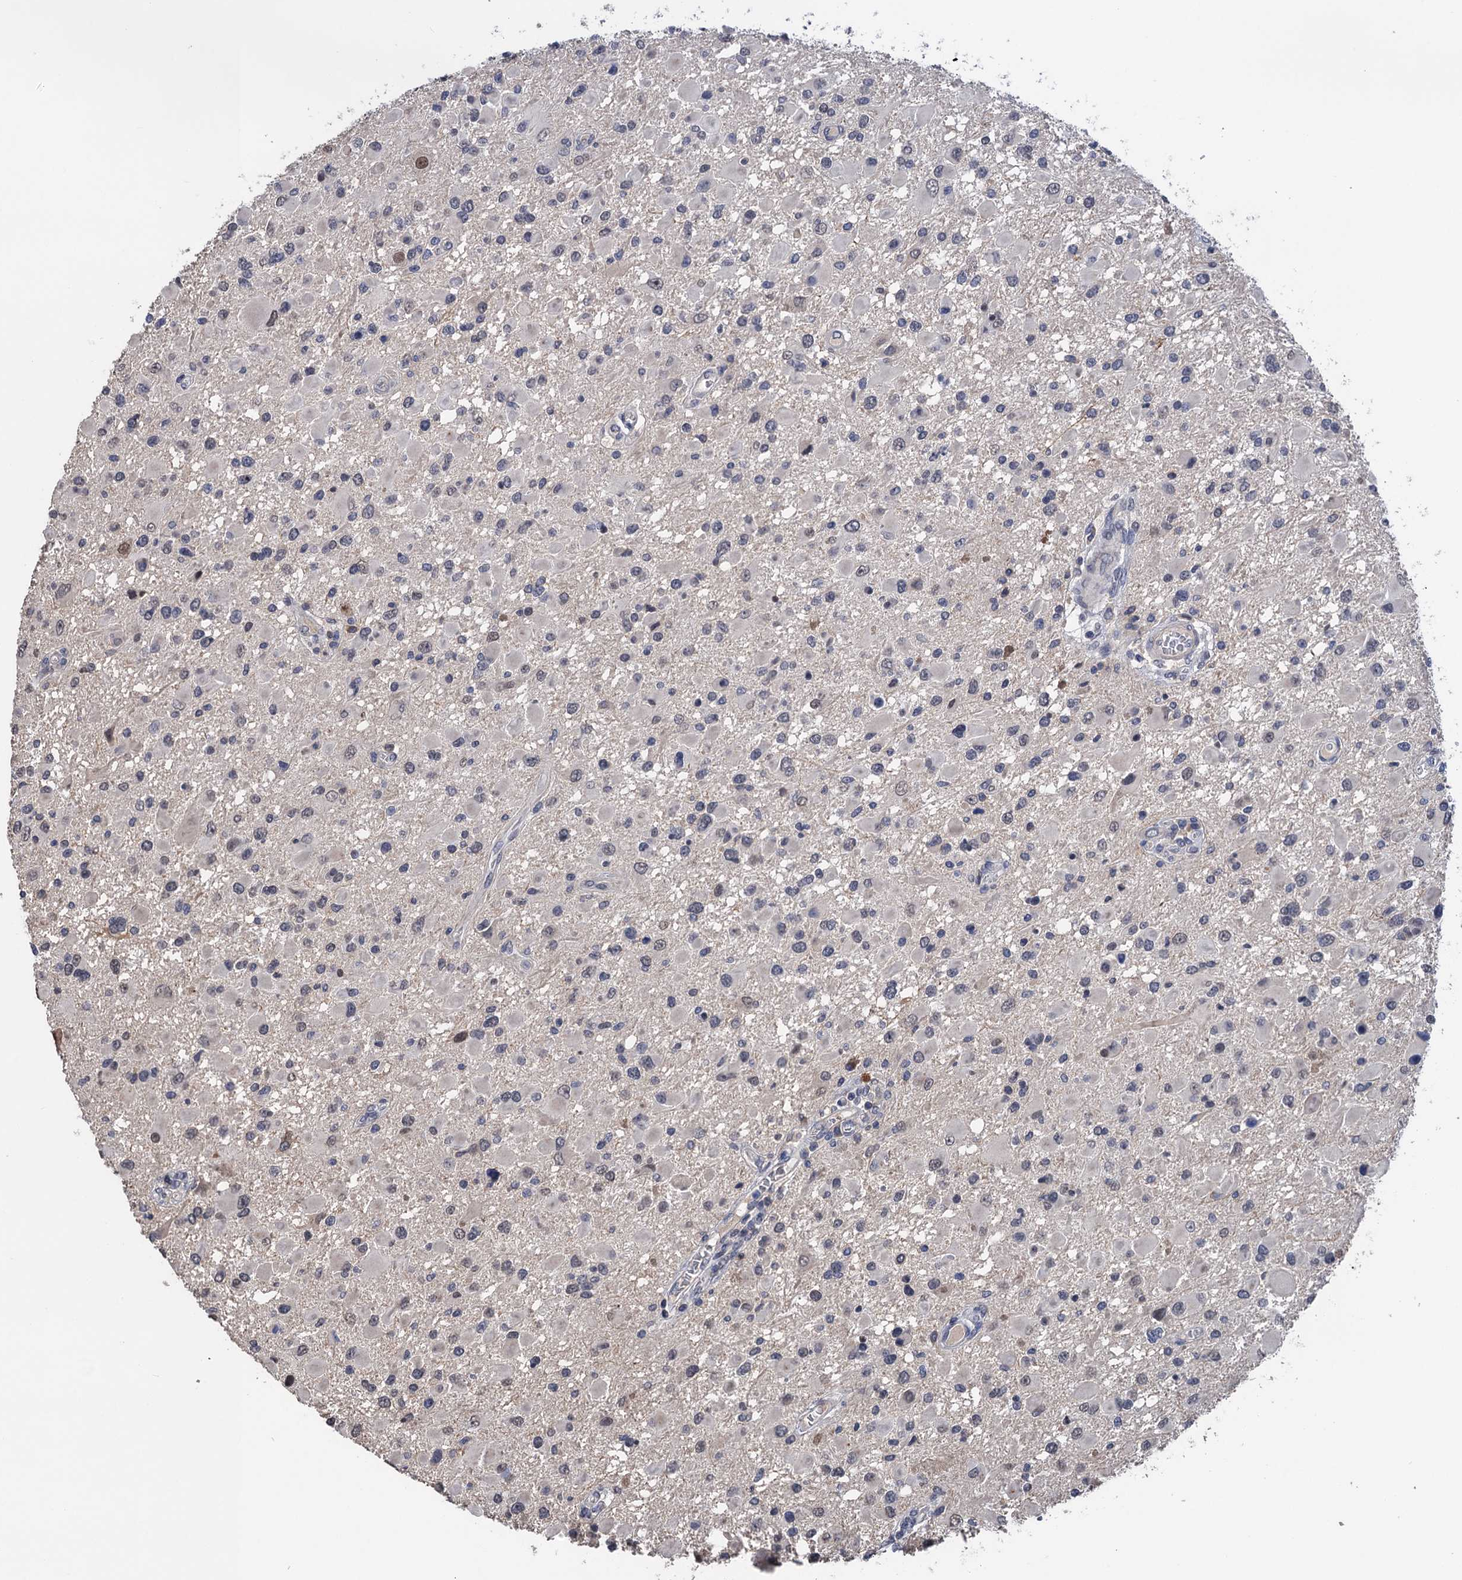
{"staining": {"intensity": "moderate", "quantity": "<25%", "location": "nuclear"}, "tissue": "glioma", "cell_type": "Tumor cells", "image_type": "cancer", "snomed": [{"axis": "morphology", "description": "Glioma, malignant, High grade"}, {"axis": "topography", "description": "Brain"}], "caption": "Tumor cells reveal low levels of moderate nuclear expression in approximately <25% of cells in malignant glioma (high-grade).", "gene": "ART5", "patient": {"sex": "male", "age": 53}}